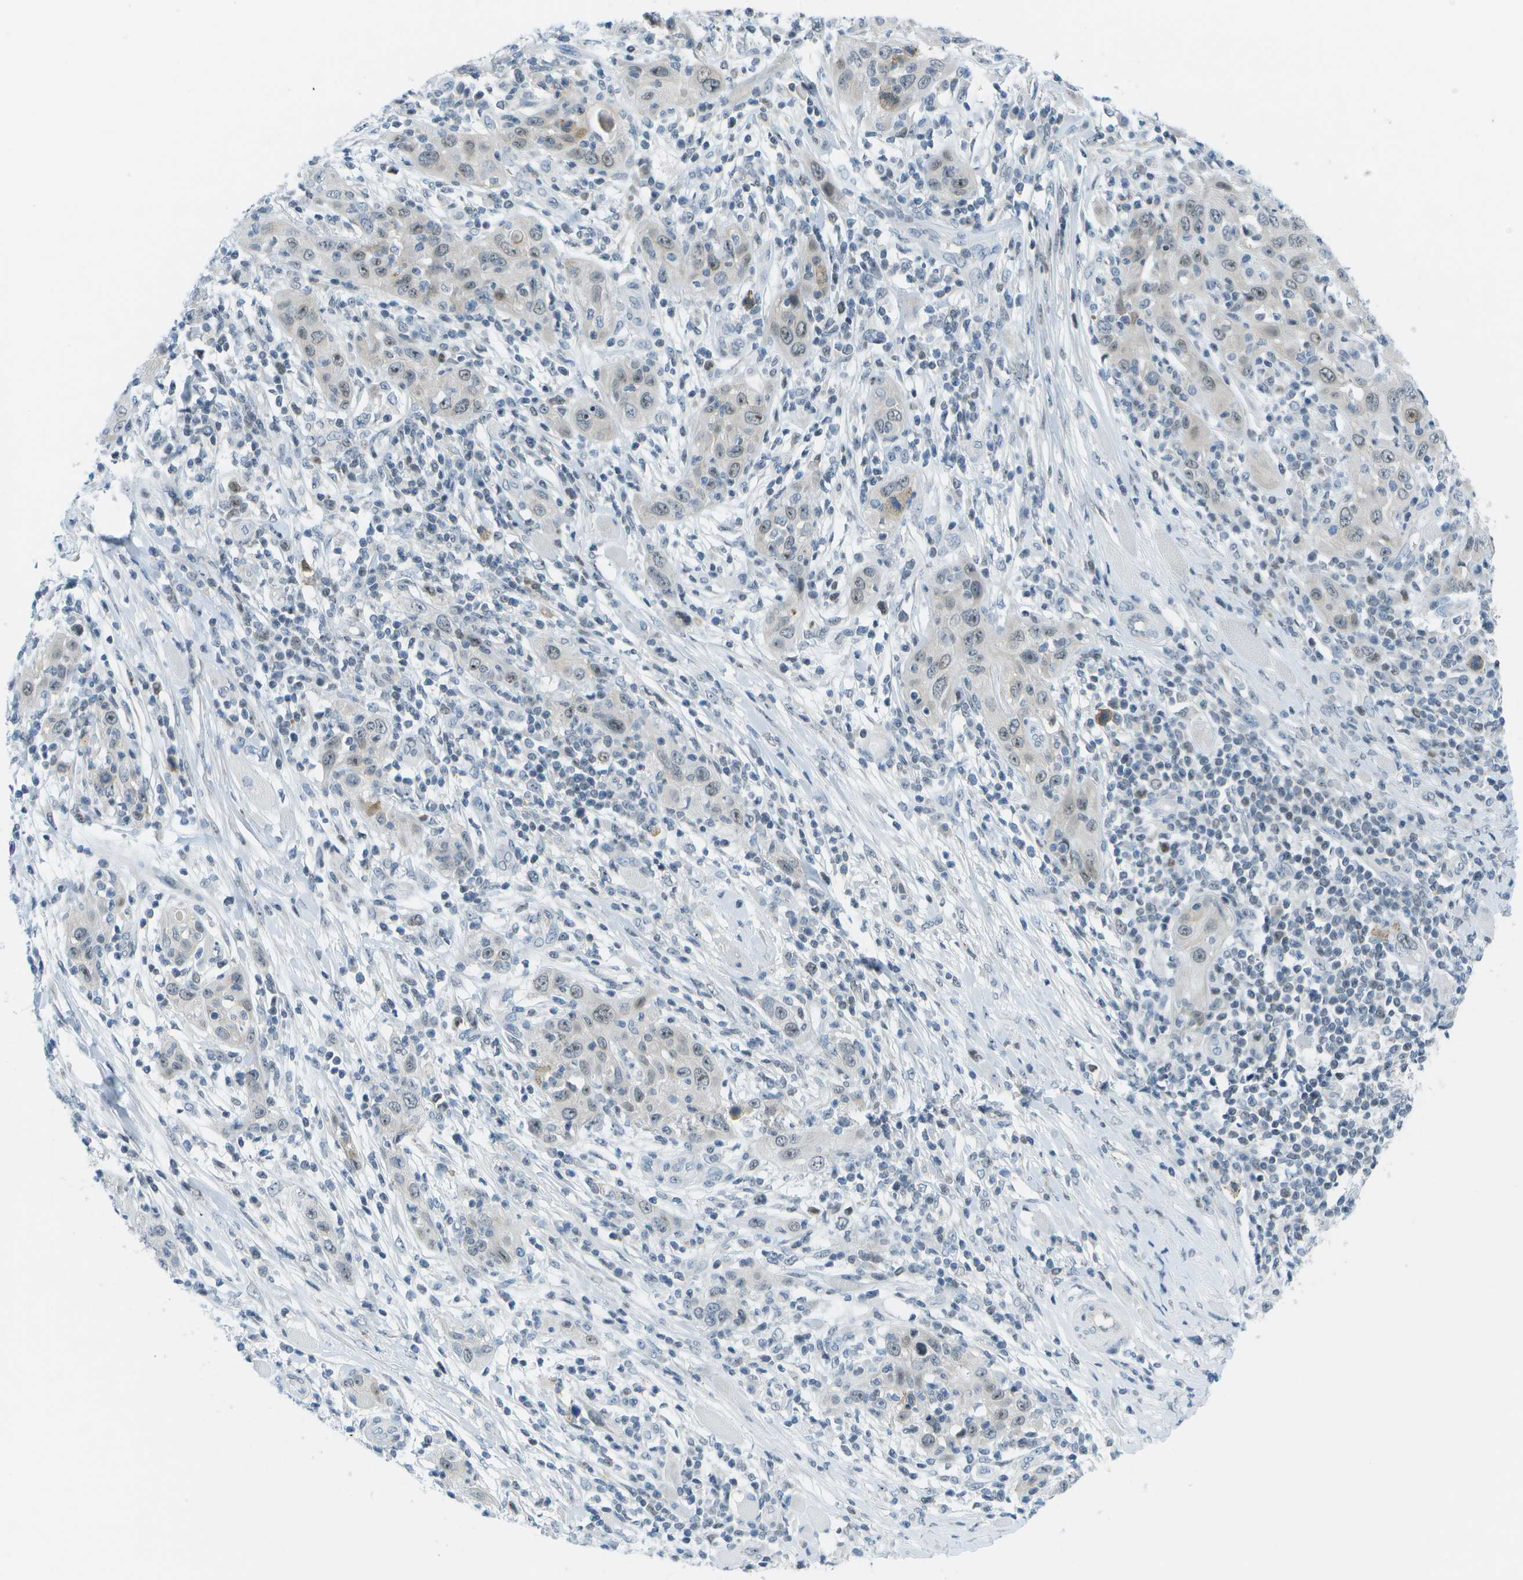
{"staining": {"intensity": "weak", "quantity": "25%-75%", "location": "nuclear"}, "tissue": "skin cancer", "cell_type": "Tumor cells", "image_type": "cancer", "snomed": [{"axis": "morphology", "description": "Squamous cell carcinoma, NOS"}, {"axis": "topography", "description": "Skin"}], "caption": "Weak nuclear positivity is present in approximately 25%-75% of tumor cells in skin squamous cell carcinoma. Nuclei are stained in blue.", "gene": "PITHD1", "patient": {"sex": "female", "age": 88}}